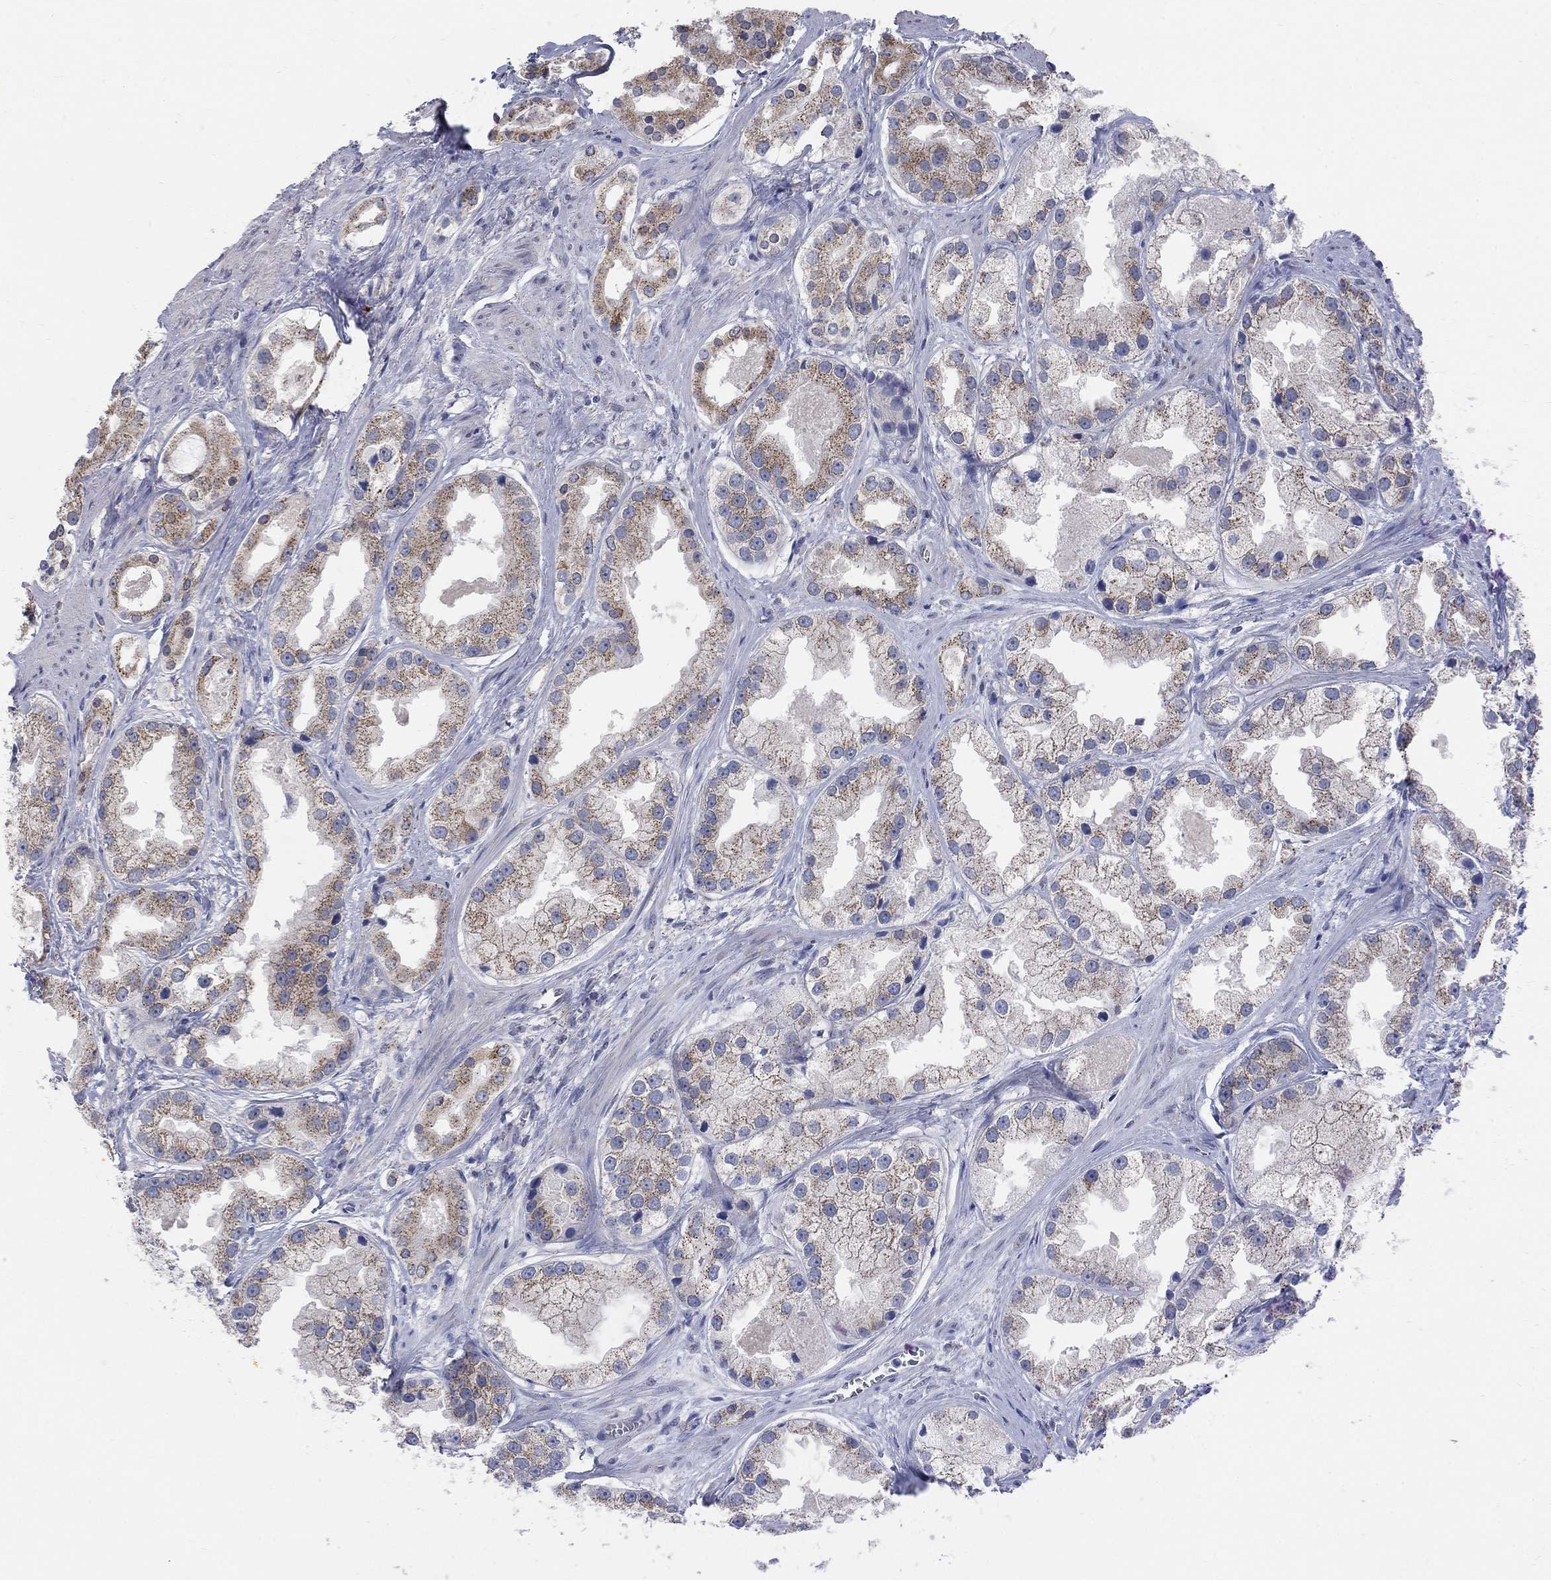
{"staining": {"intensity": "moderate", "quantity": ">75%", "location": "cytoplasmic/membranous"}, "tissue": "prostate cancer", "cell_type": "Tumor cells", "image_type": "cancer", "snomed": [{"axis": "morphology", "description": "Adenocarcinoma, NOS"}, {"axis": "topography", "description": "Prostate"}], "caption": "Immunohistochemistry histopathology image of neoplastic tissue: prostate cancer (adenocarcinoma) stained using immunohistochemistry exhibits medium levels of moderate protein expression localized specifically in the cytoplasmic/membranous of tumor cells, appearing as a cytoplasmic/membranous brown color.", "gene": "PANK3", "patient": {"sex": "male", "age": 61}}